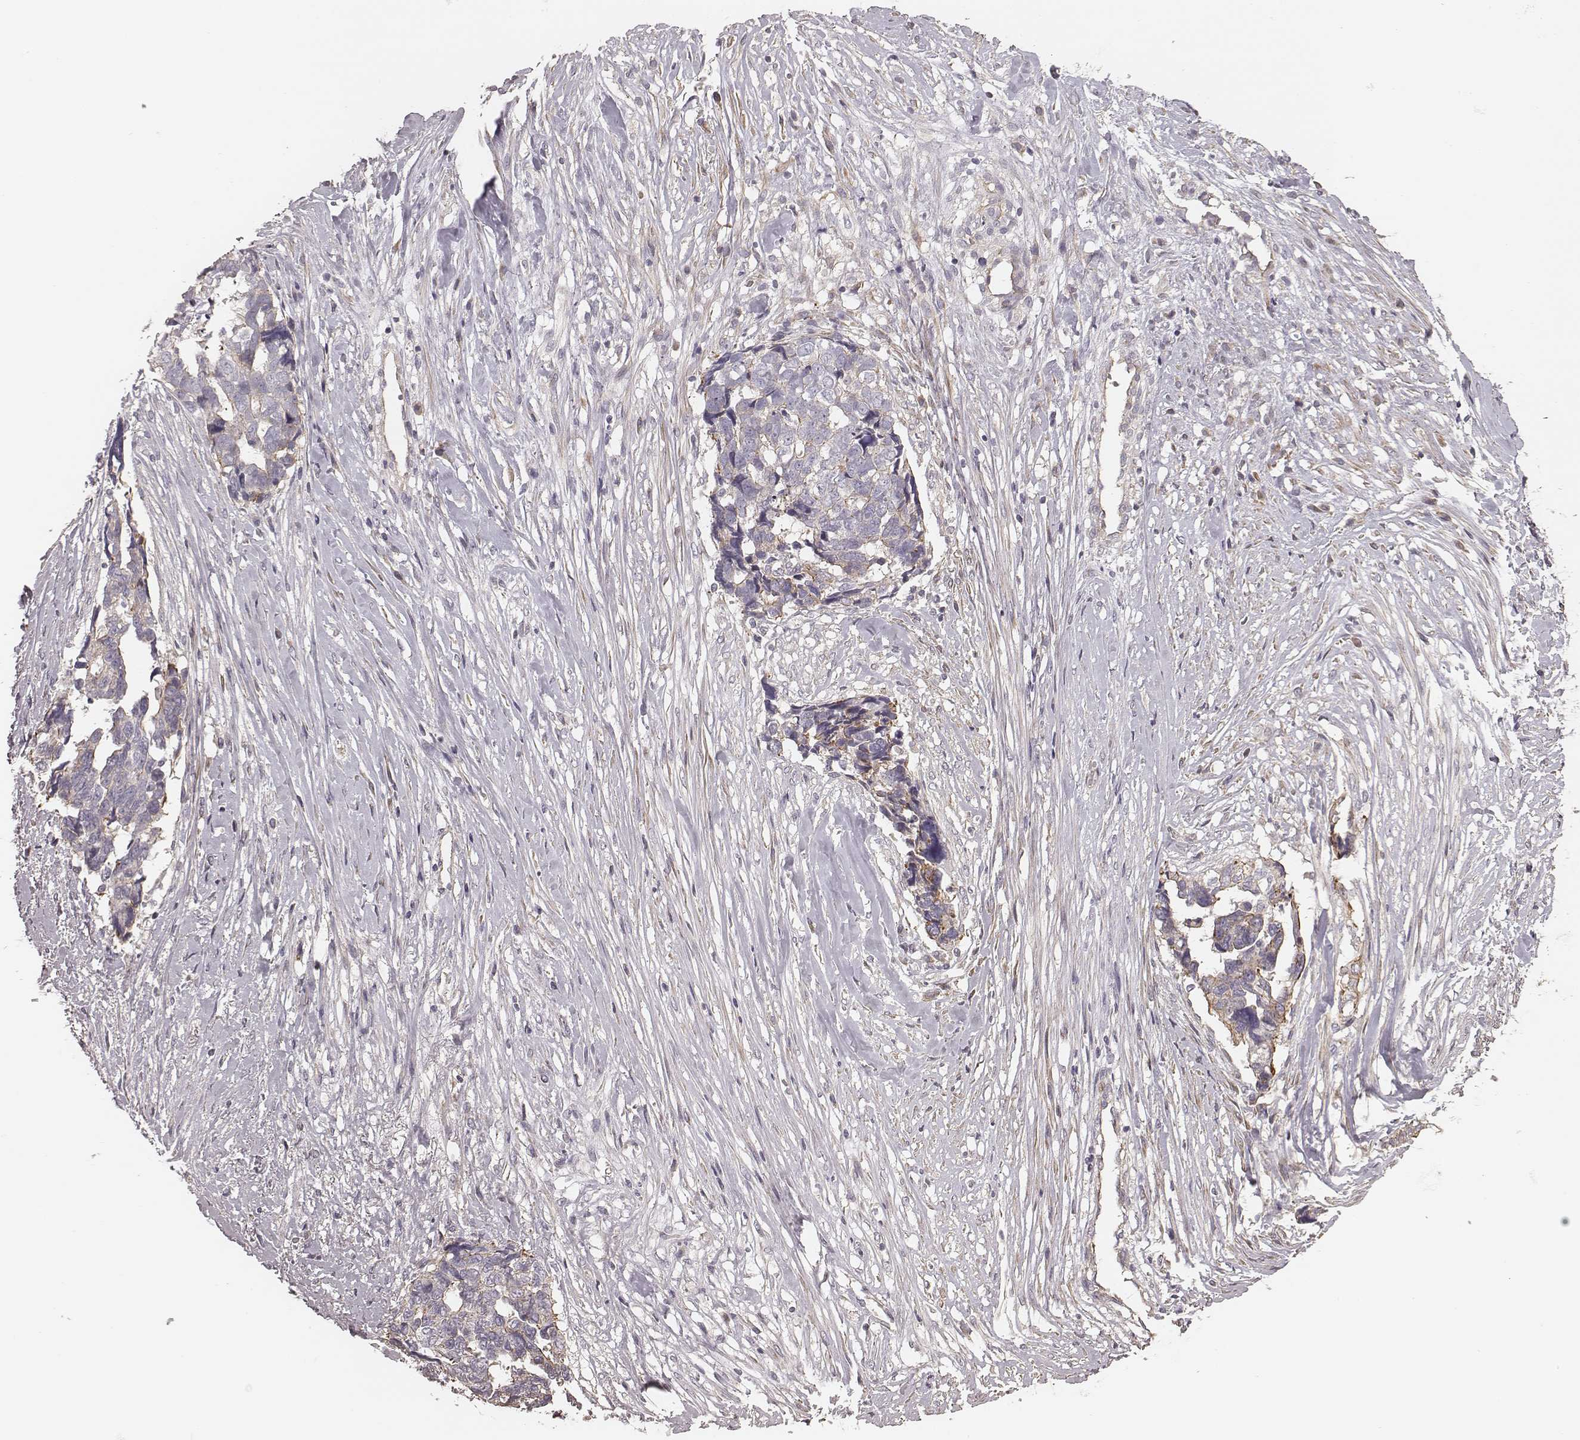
{"staining": {"intensity": "weak", "quantity": "<25%", "location": "cytoplasmic/membranous"}, "tissue": "ovarian cancer", "cell_type": "Tumor cells", "image_type": "cancer", "snomed": [{"axis": "morphology", "description": "Cystadenocarcinoma, serous, NOS"}, {"axis": "topography", "description": "Ovary"}], "caption": "Immunohistochemical staining of ovarian cancer reveals no significant staining in tumor cells.", "gene": "OTOGL", "patient": {"sex": "female", "age": 69}}